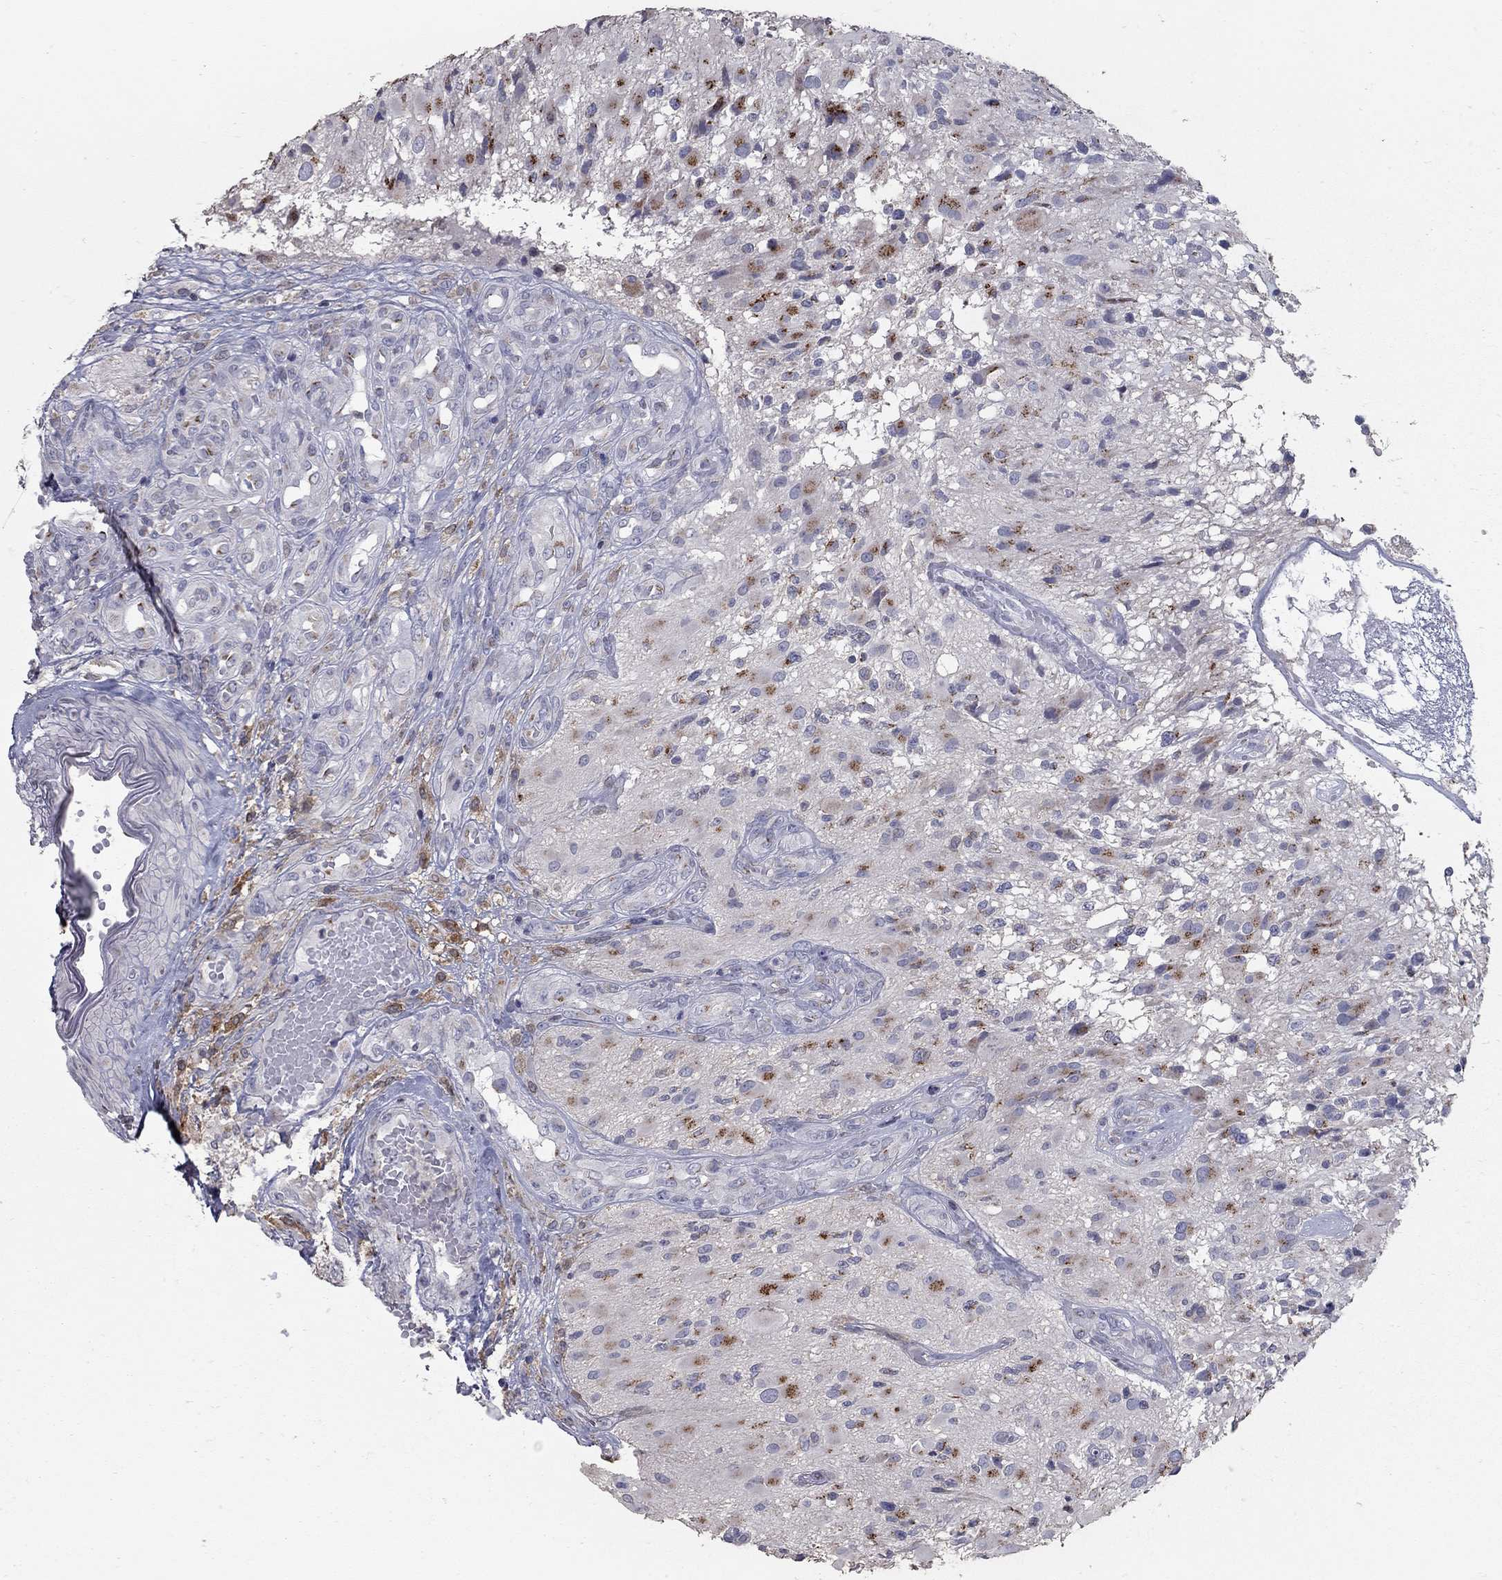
{"staining": {"intensity": "strong", "quantity": "<25%", "location": "cytoplasmic/membranous"}, "tissue": "glioma", "cell_type": "Tumor cells", "image_type": "cancer", "snomed": [{"axis": "morphology", "description": "Glioma, malignant, High grade"}, {"axis": "topography", "description": "Brain"}], "caption": "The histopathology image shows a brown stain indicating the presence of a protein in the cytoplasmic/membranous of tumor cells in malignant glioma (high-grade). The staining was performed using DAB (3,3'-diaminobenzidine), with brown indicating positive protein expression. Nuclei are stained blue with hematoxylin.", "gene": "KIAA0319L", "patient": {"sex": "female", "age": 63}}